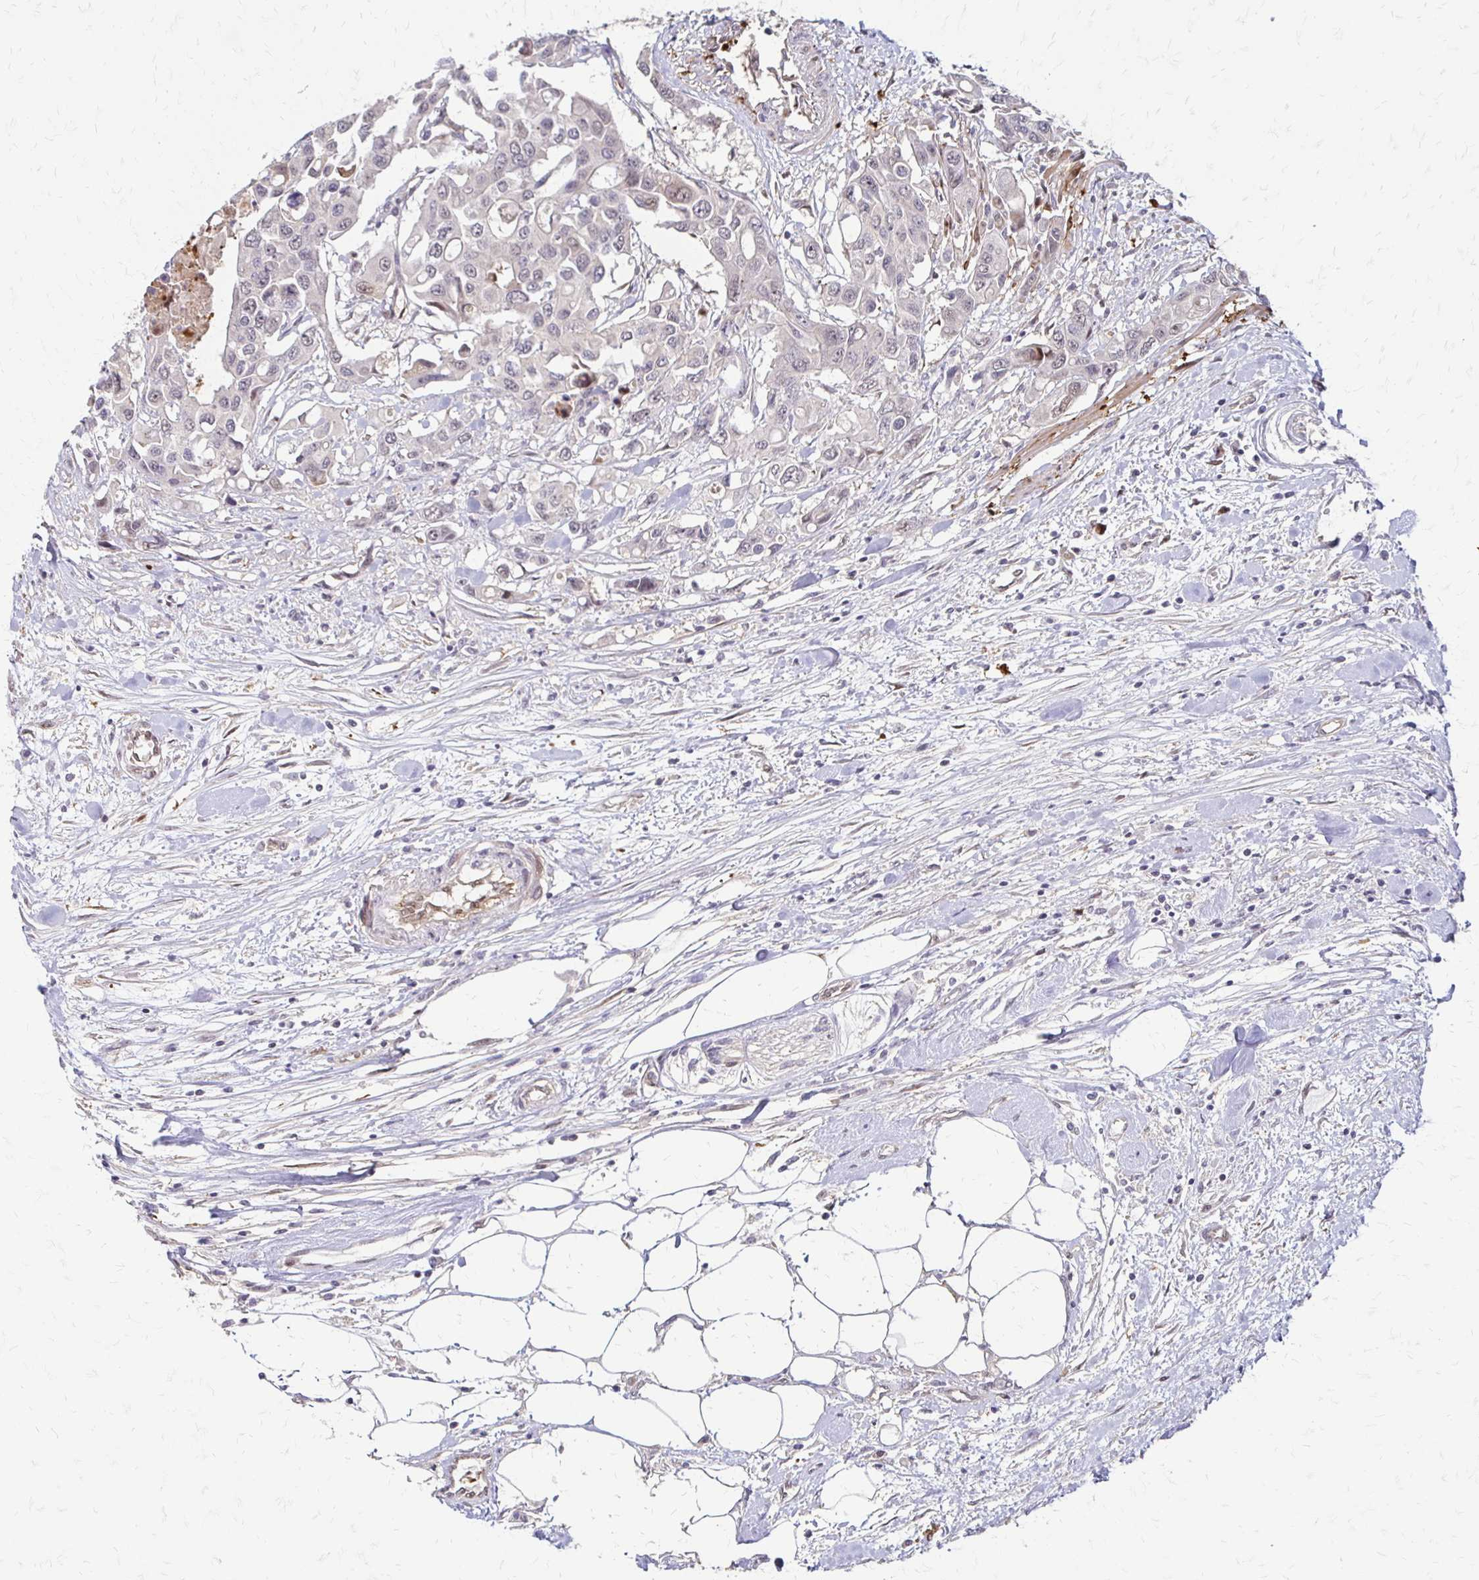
{"staining": {"intensity": "negative", "quantity": "none", "location": "none"}, "tissue": "colorectal cancer", "cell_type": "Tumor cells", "image_type": "cancer", "snomed": [{"axis": "morphology", "description": "Adenocarcinoma, NOS"}, {"axis": "topography", "description": "Colon"}], "caption": "A high-resolution micrograph shows IHC staining of colorectal adenocarcinoma, which demonstrates no significant staining in tumor cells.", "gene": "CFL2", "patient": {"sex": "male", "age": 77}}